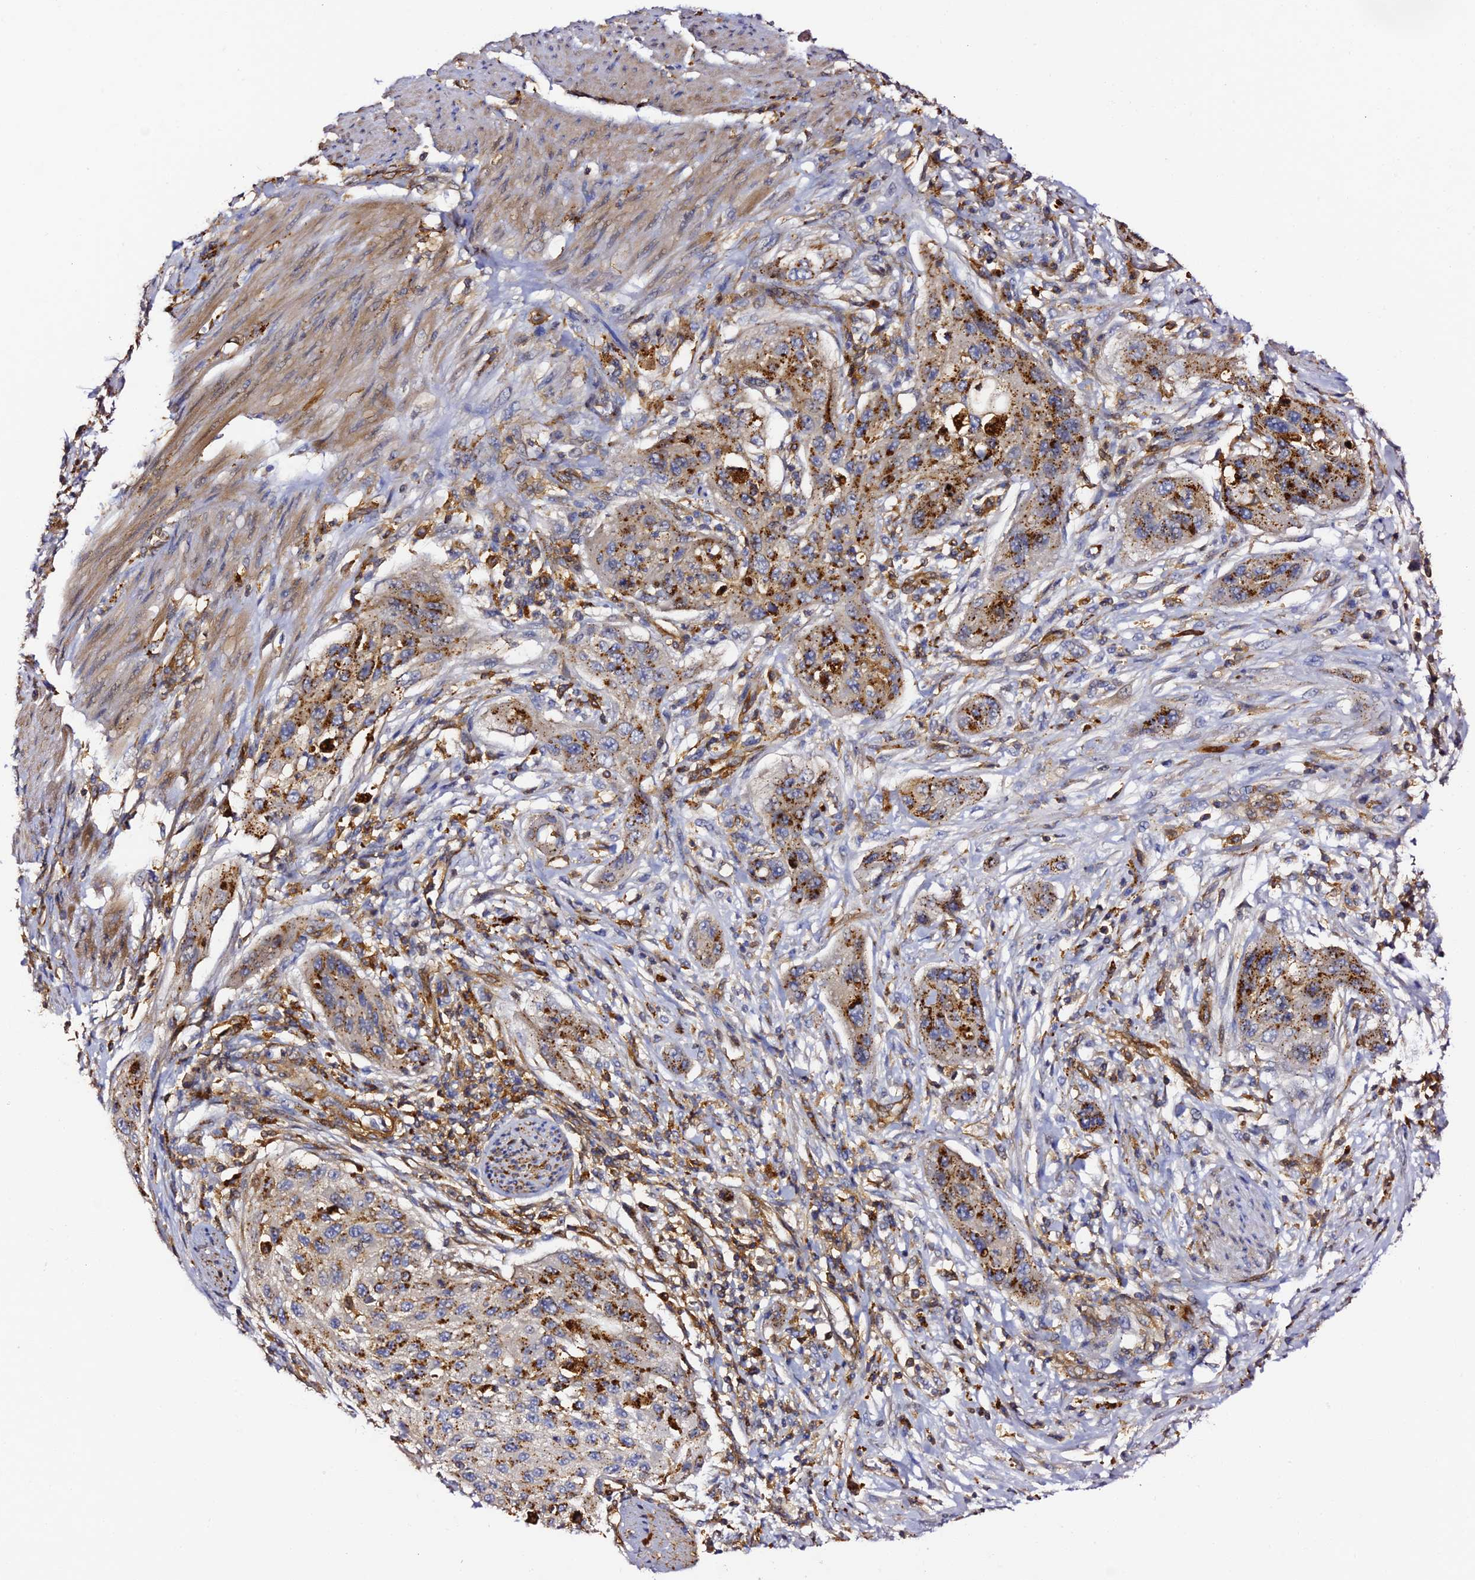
{"staining": {"intensity": "strong", "quantity": "25%-75%", "location": "cytoplasmic/membranous"}, "tissue": "cervical cancer", "cell_type": "Tumor cells", "image_type": "cancer", "snomed": [{"axis": "morphology", "description": "Squamous cell carcinoma, NOS"}, {"axis": "topography", "description": "Cervix"}], "caption": "Protein staining of cervical cancer (squamous cell carcinoma) tissue demonstrates strong cytoplasmic/membranous expression in approximately 25%-75% of tumor cells. (Stains: DAB (3,3'-diaminobenzidine) in brown, nuclei in blue, Microscopy: brightfield microscopy at high magnification).", "gene": "TRPV2", "patient": {"sex": "female", "age": 42}}